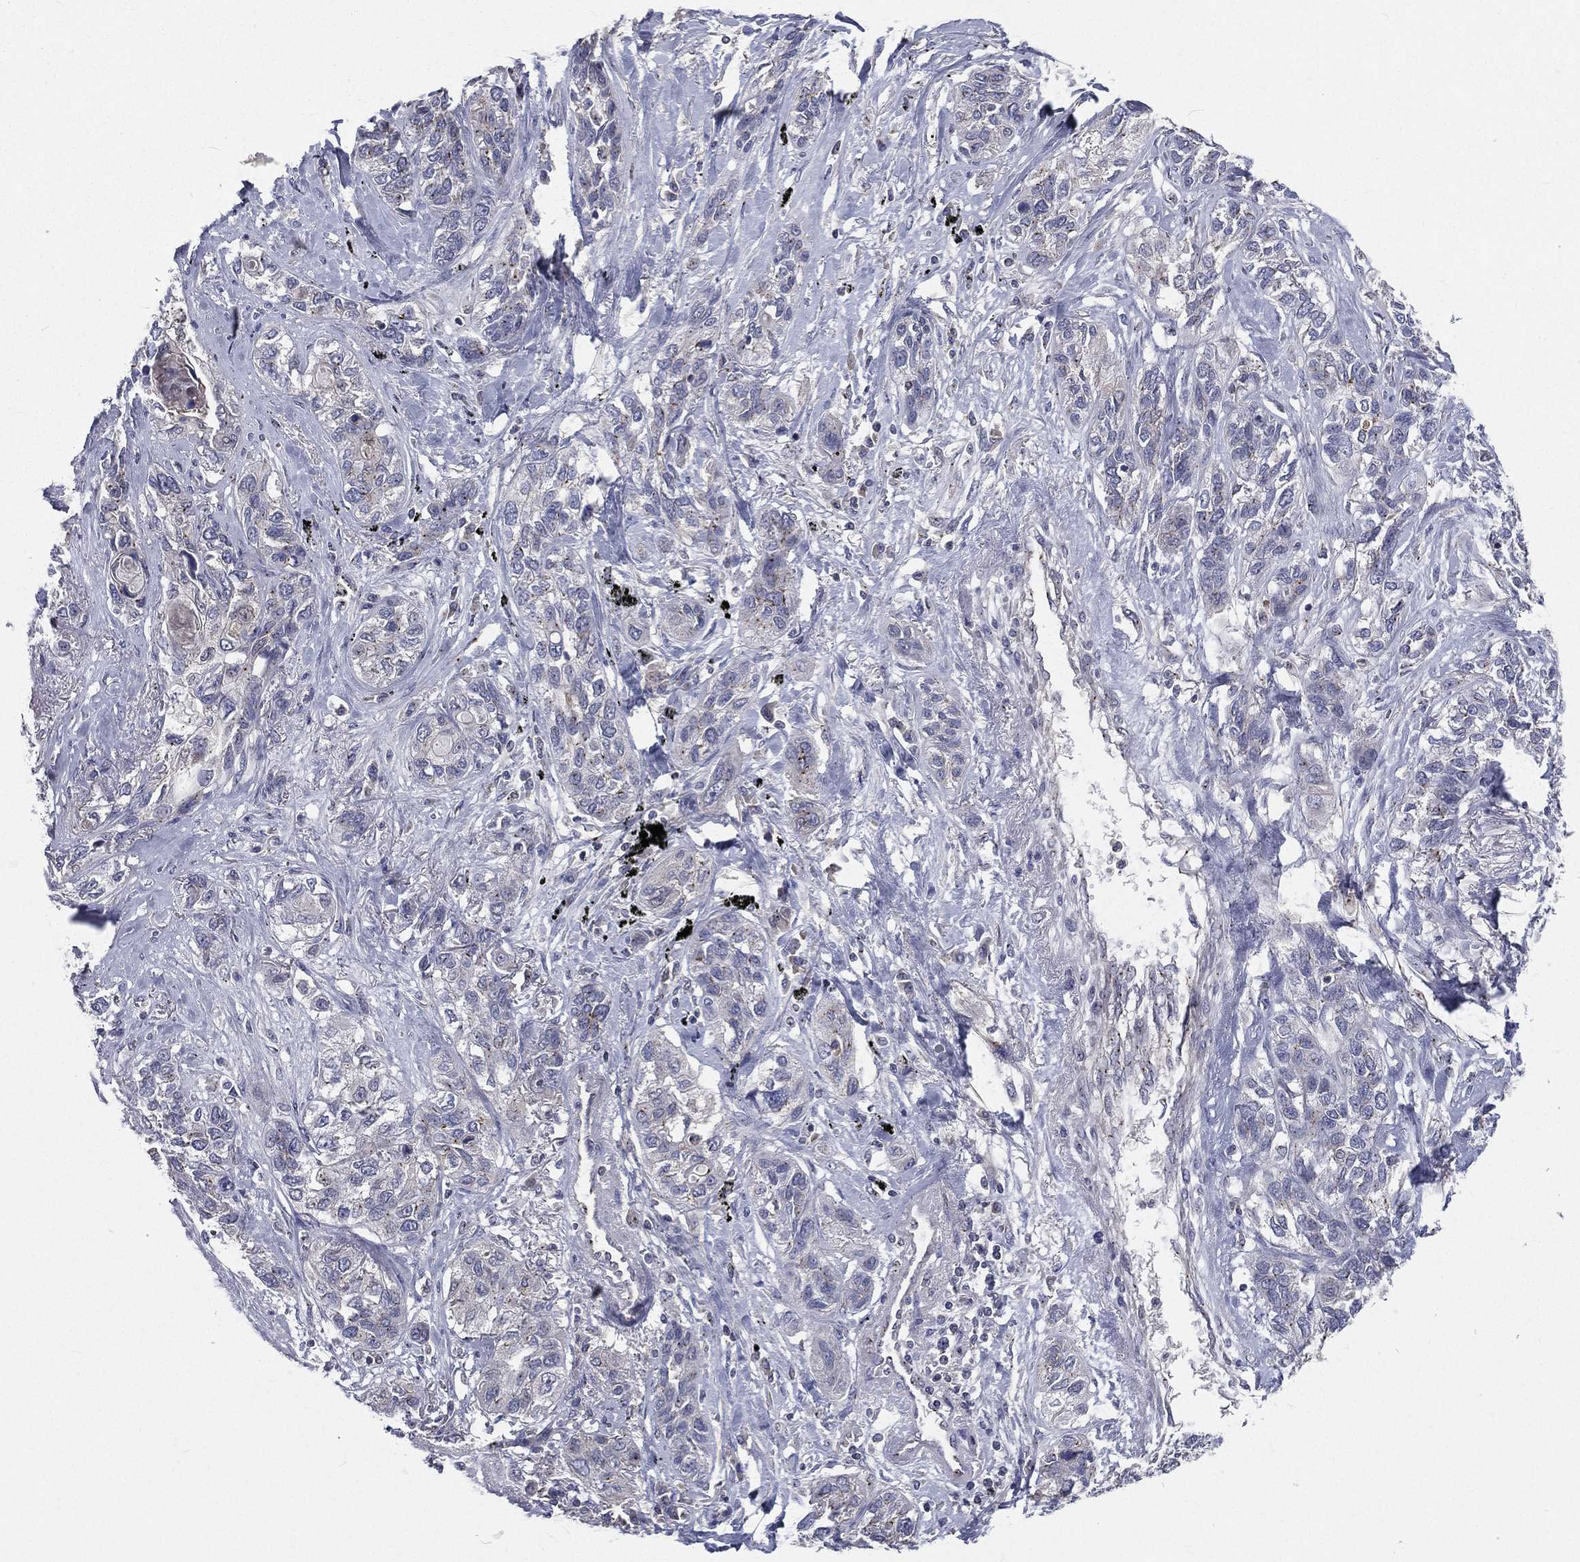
{"staining": {"intensity": "negative", "quantity": "none", "location": "none"}, "tissue": "lung cancer", "cell_type": "Tumor cells", "image_type": "cancer", "snomed": [{"axis": "morphology", "description": "Squamous cell carcinoma, NOS"}, {"axis": "topography", "description": "Lung"}], "caption": "Image shows no protein staining in tumor cells of lung squamous cell carcinoma tissue.", "gene": "CROCC", "patient": {"sex": "female", "age": 70}}